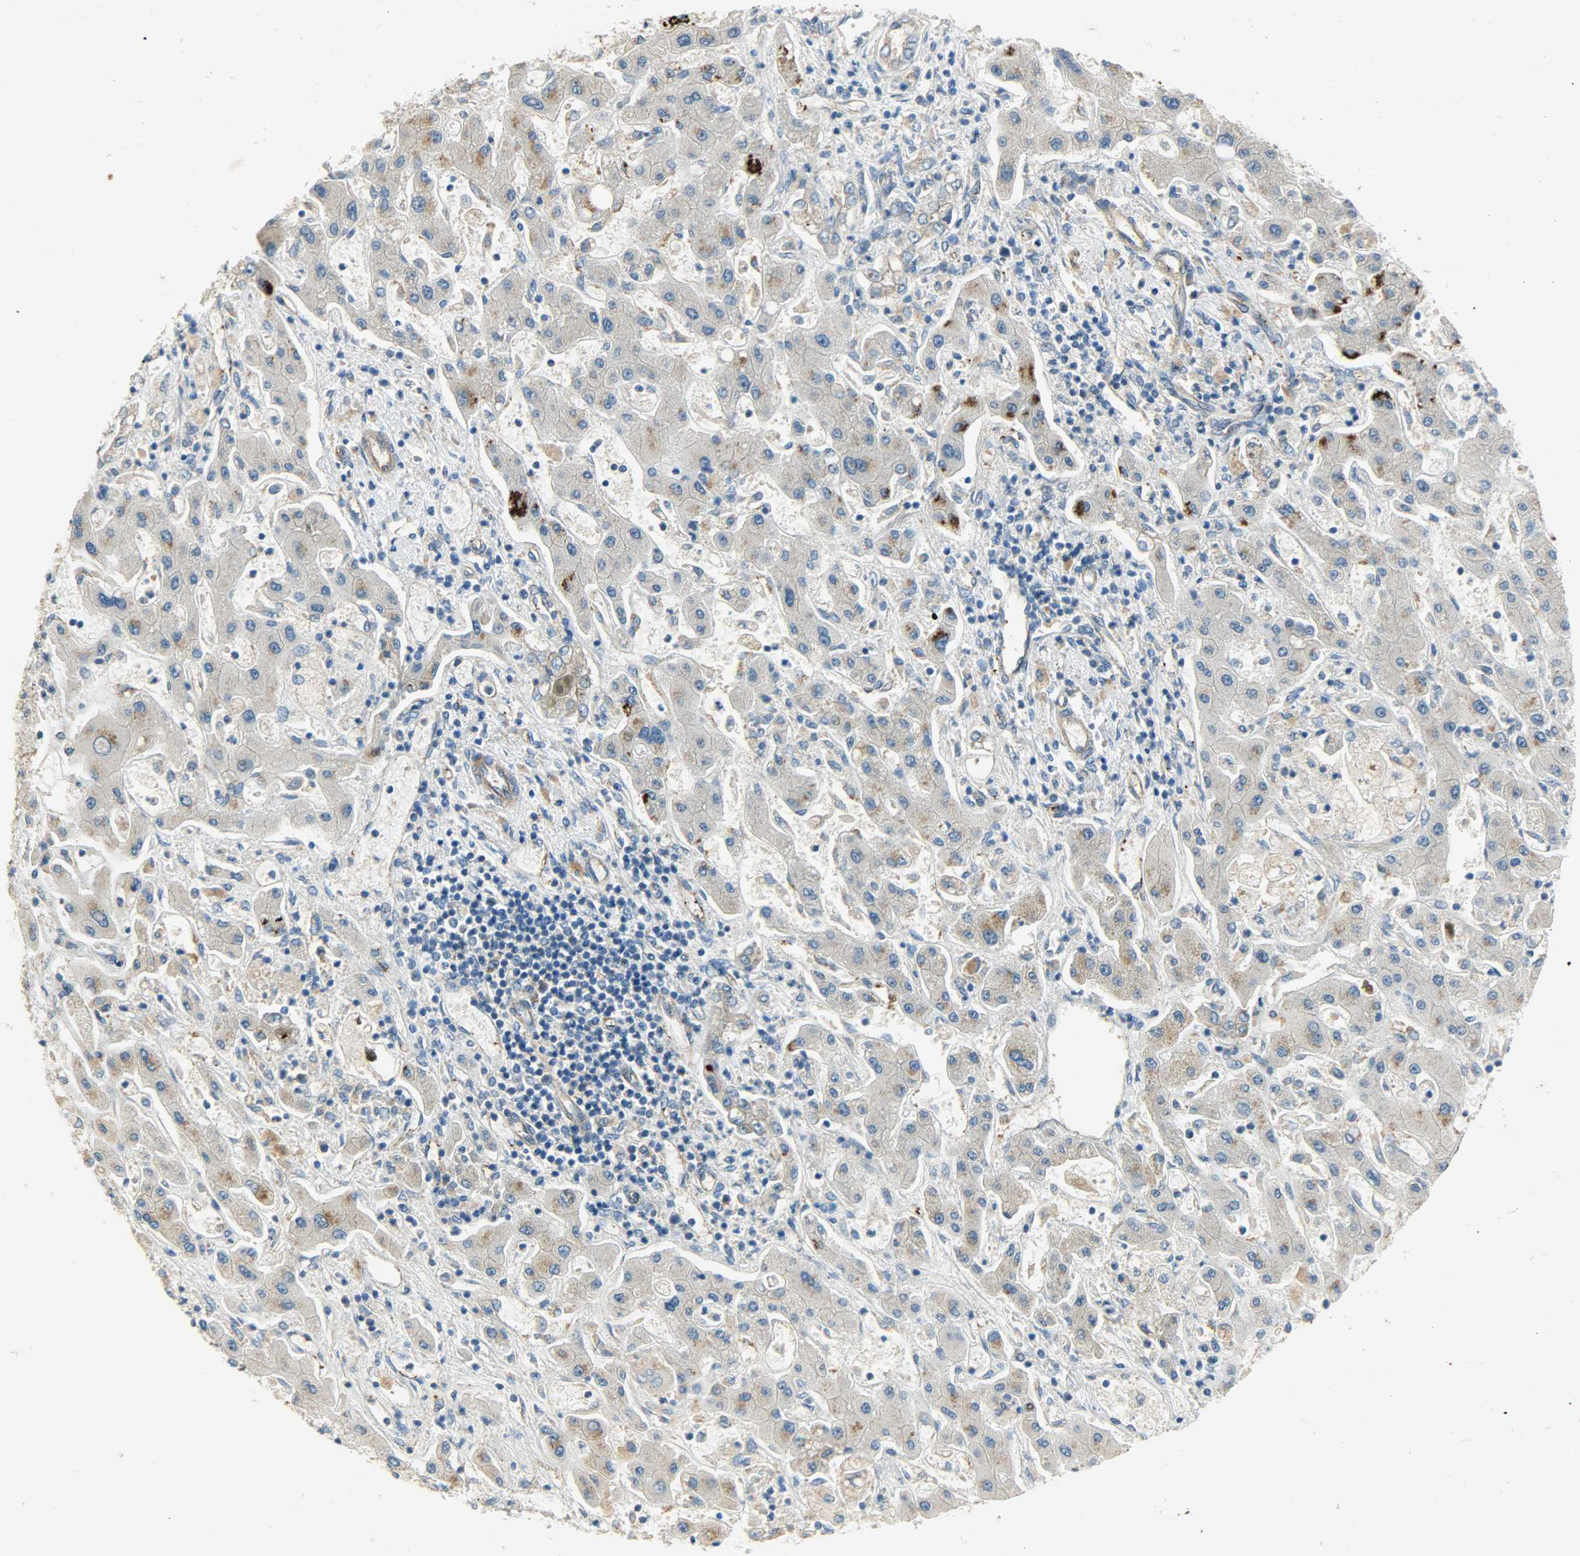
{"staining": {"intensity": "weak", "quantity": "25%-75%", "location": "cytoplasmic/membranous"}, "tissue": "liver cancer", "cell_type": "Tumor cells", "image_type": "cancer", "snomed": [{"axis": "morphology", "description": "Cholangiocarcinoma"}, {"axis": "topography", "description": "Liver"}], "caption": "A brown stain highlights weak cytoplasmic/membranous expression of a protein in human liver cancer tumor cells. (DAB (3,3'-diaminobenzidine) = brown stain, brightfield microscopy at high magnification).", "gene": "KIAA1217", "patient": {"sex": "male", "age": 50}}